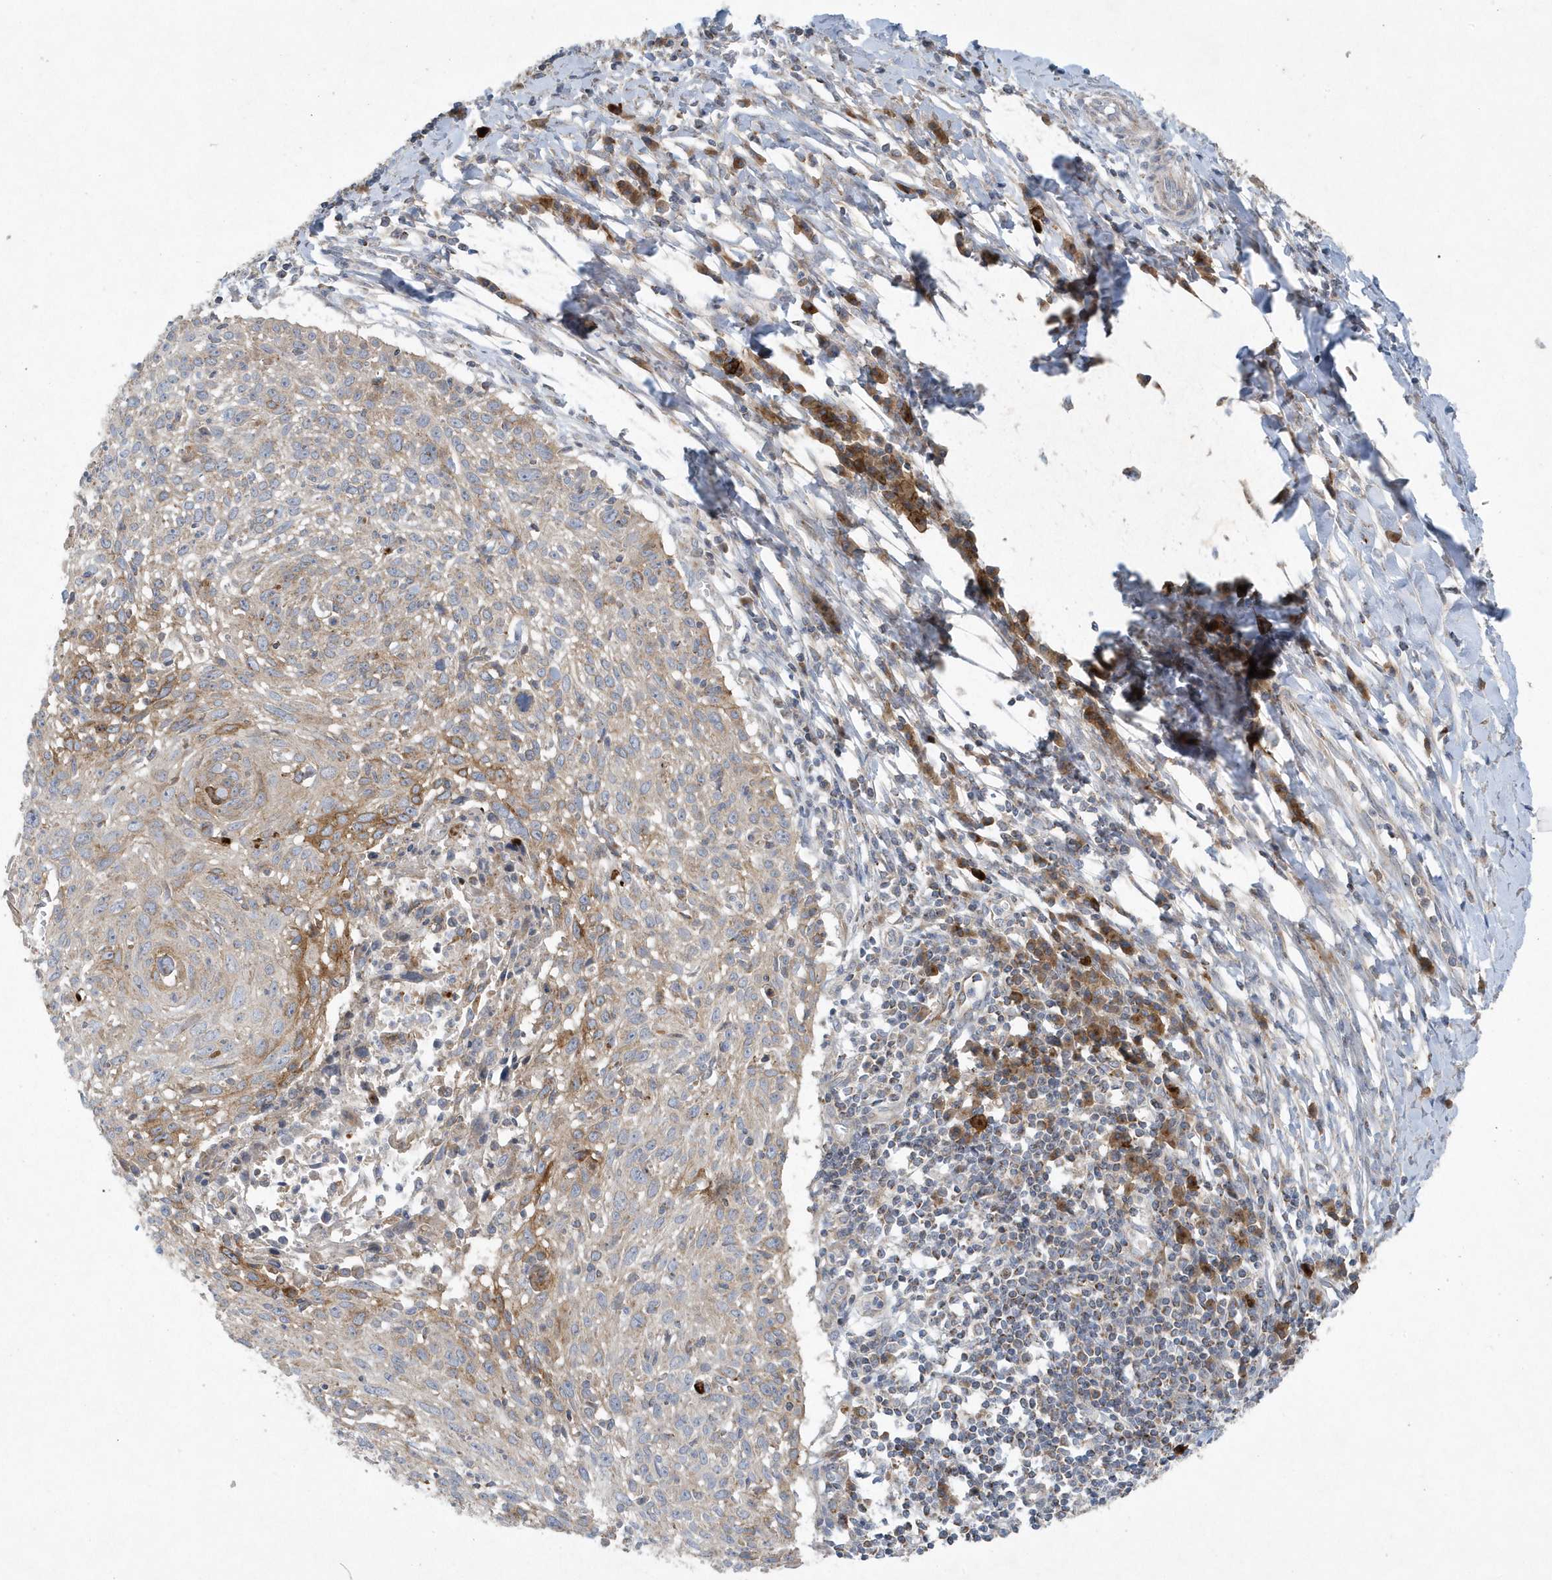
{"staining": {"intensity": "moderate", "quantity": "<25%", "location": "cytoplasmic/membranous"}, "tissue": "cervical cancer", "cell_type": "Tumor cells", "image_type": "cancer", "snomed": [{"axis": "morphology", "description": "Squamous cell carcinoma, NOS"}, {"axis": "topography", "description": "Cervix"}], "caption": "High-power microscopy captured an IHC photomicrograph of cervical cancer (squamous cell carcinoma), revealing moderate cytoplasmic/membranous positivity in about <25% of tumor cells. Using DAB (3,3'-diaminobenzidine) (brown) and hematoxylin (blue) stains, captured at high magnification using brightfield microscopy.", "gene": "SLC38A2", "patient": {"sex": "female", "age": 51}}